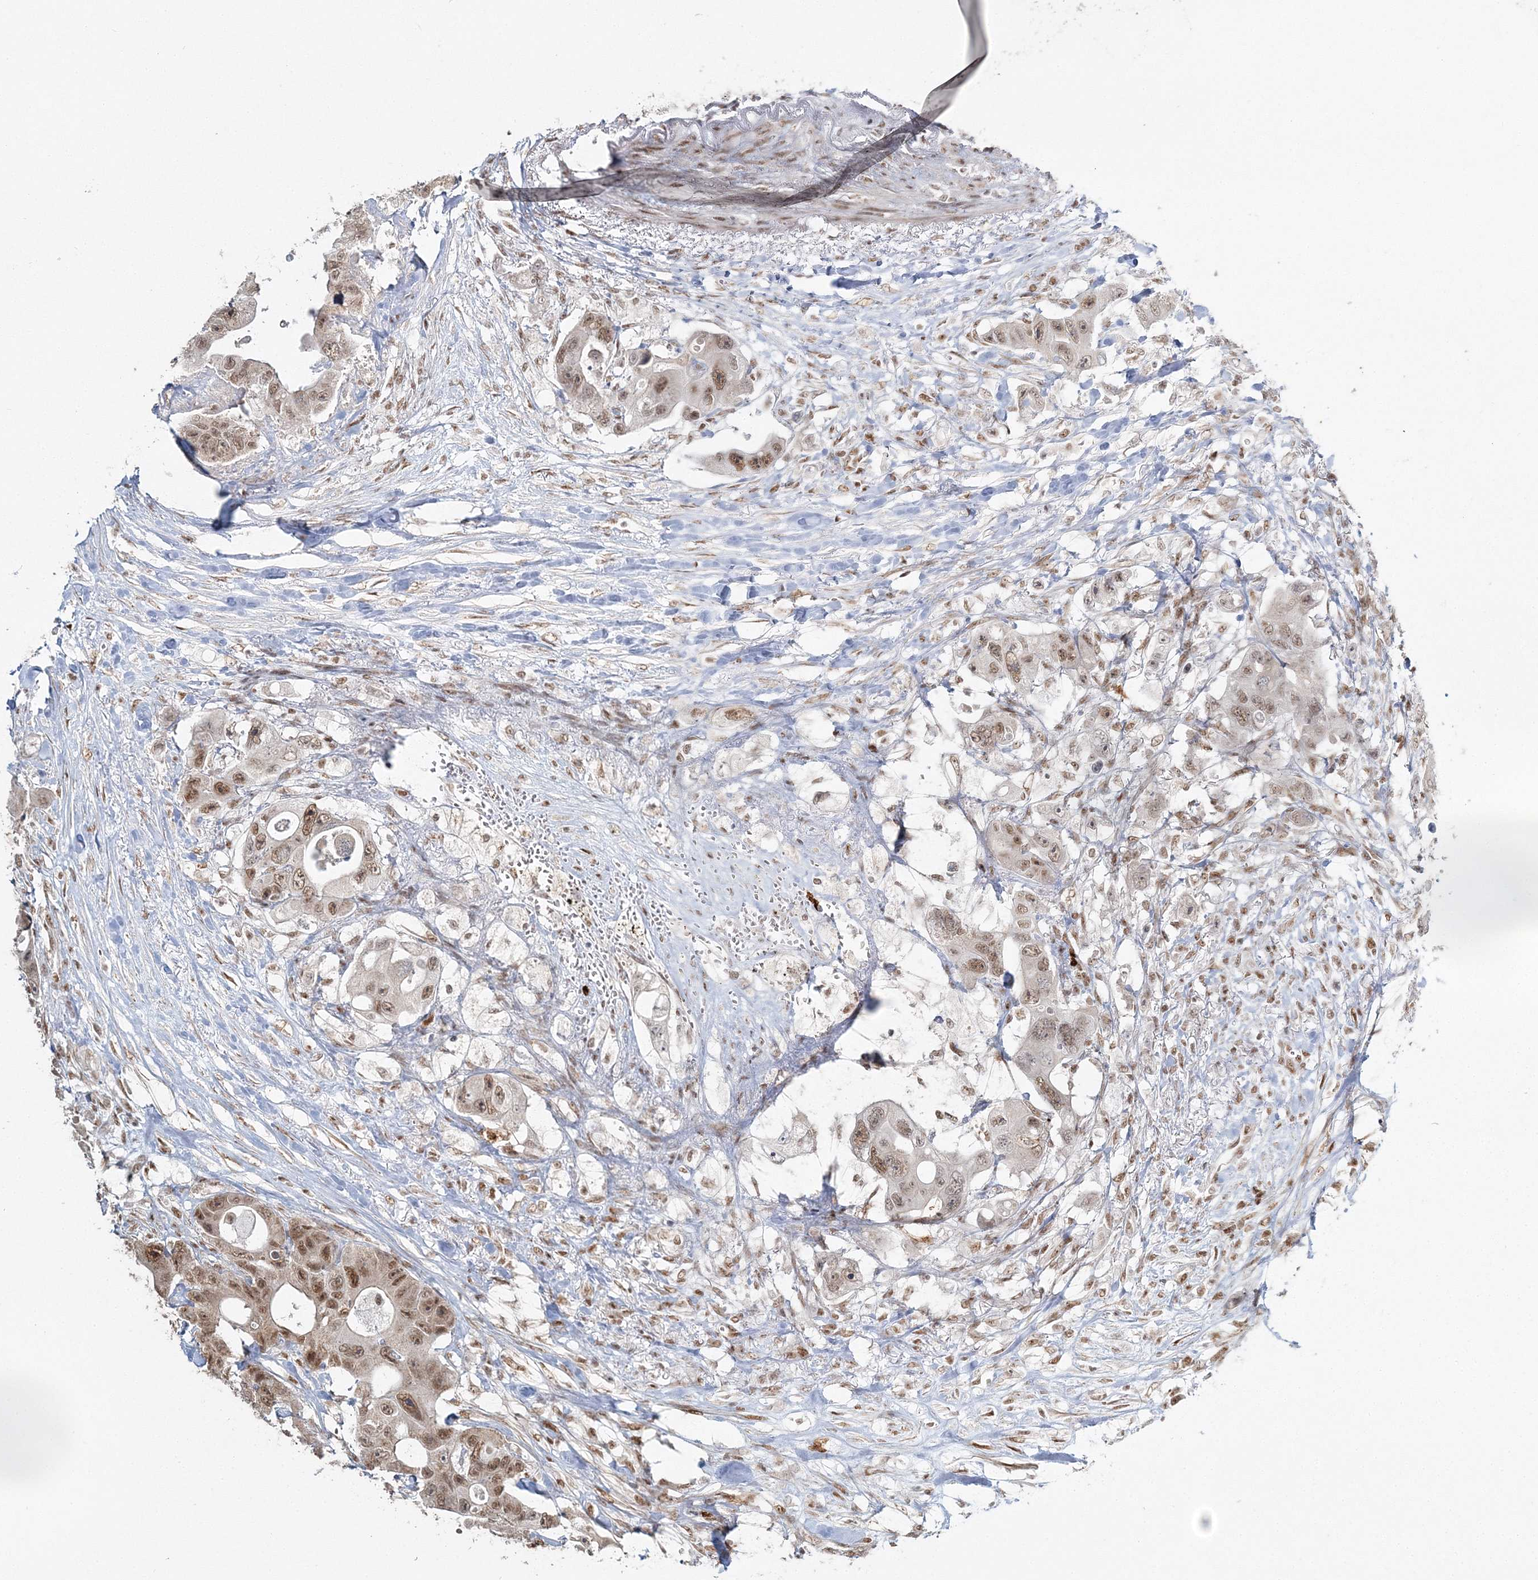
{"staining": {"intensity": "moderate", "quantity": ">75%", "location": "nuclear"}, "tissue": "colorectal cancer", "cell_type": "Tumor cells", "image_type": "cancer", "snomed": [{"axis": "morphology", "description": "Adenocarcinoma, NOS"}, {"axis": "topography", "description": "Colon"}], "caption": "IHC (DAB) staining of adenocarcinoma (colorectal) shows moderate nuclear protein positivity in about >75% of tumor cells.", "gene": "QRICH1", "patient": {"sex": "female", "age": 46}}